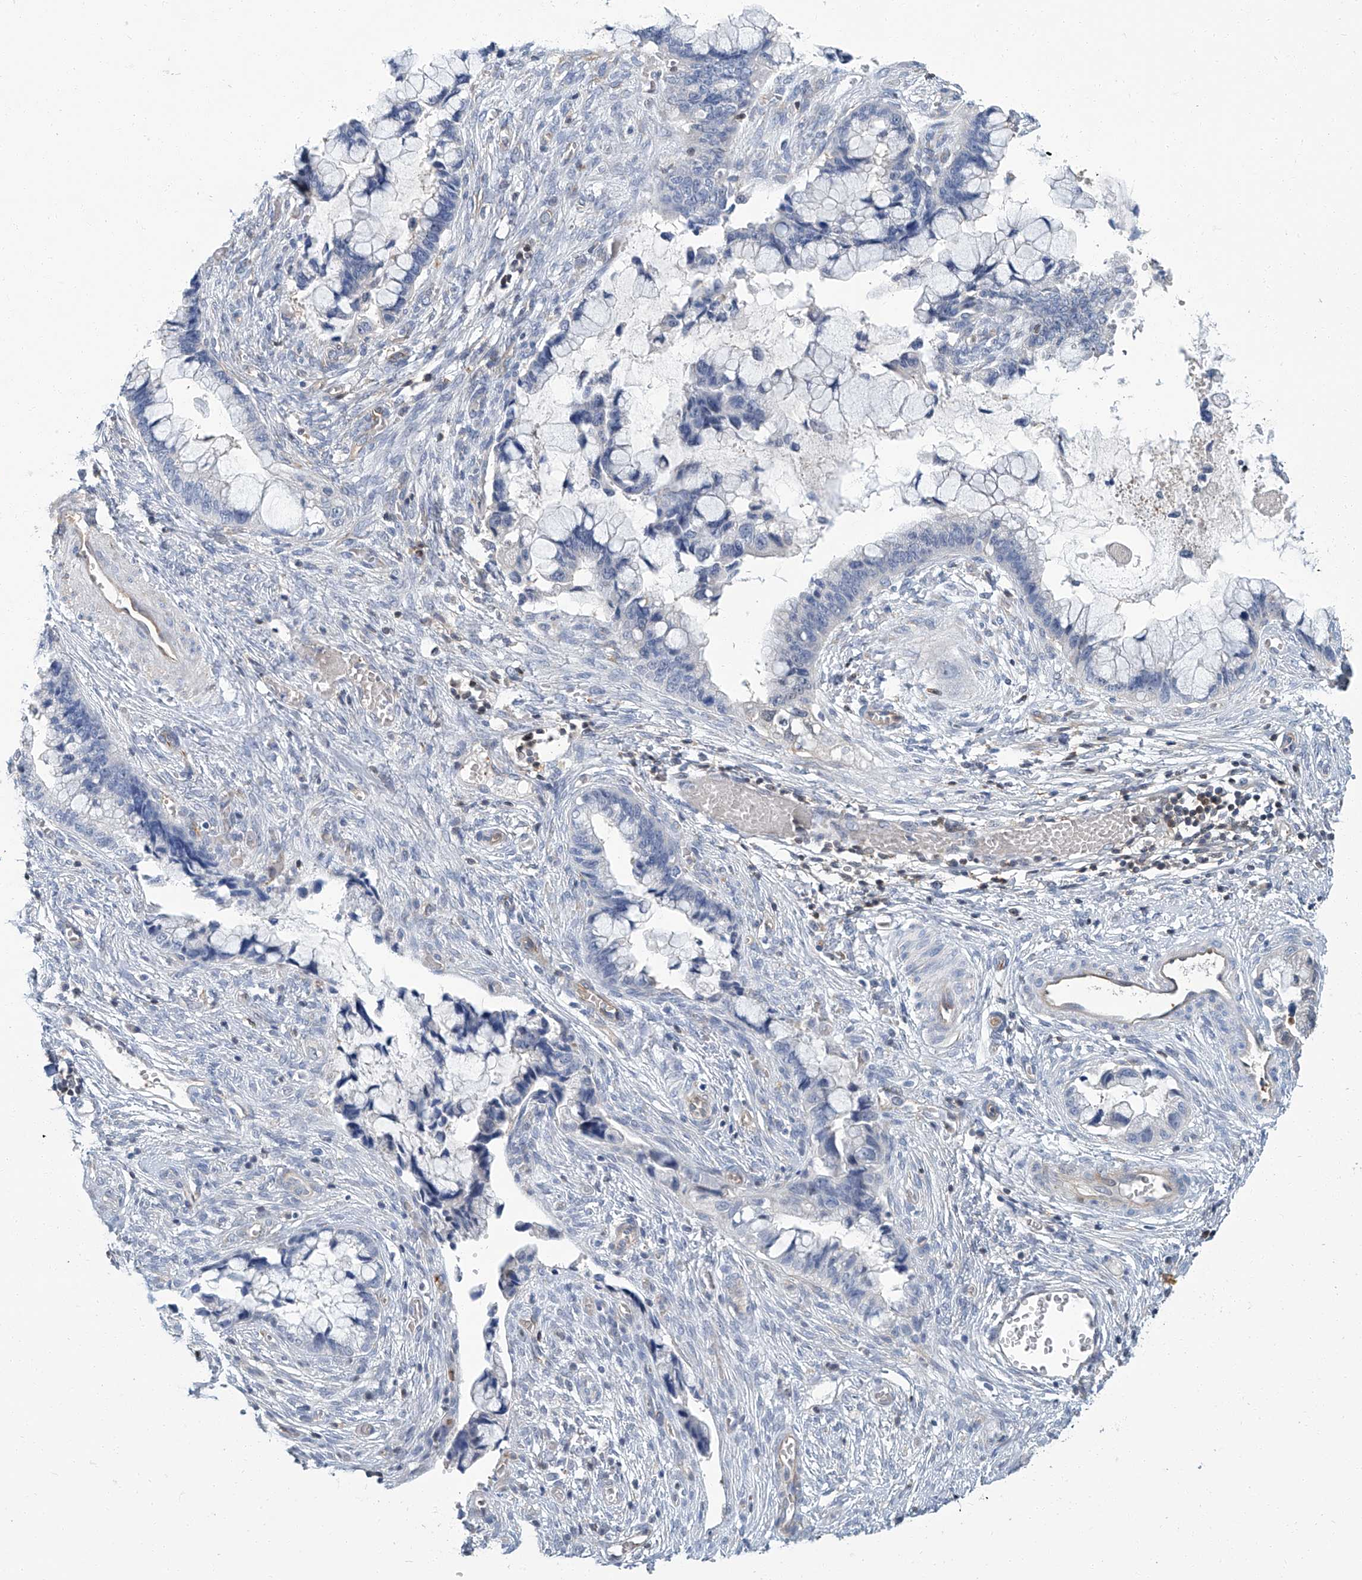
{"staining": {"intensity": "negative", "quantity": "none", "location": "none"}, "tissue": "cervical cancer", "cell_type": "Tumor cells", "image_type": "cancer", "snomed": [{"axis": "morphology", "description": "Adenocarcinoma, NOS"}, {"axis": "topography", "description": "Cervix"}], "caption": "High magnification brightfield microscopy of adenocarcinoma (cervical) stained with DAB (brown) and counterstained with hematoxylin (blue): tumor cells show no significant staining.", "gene": "PSMB10", "patient": {"sex": "female", "age": 44}}